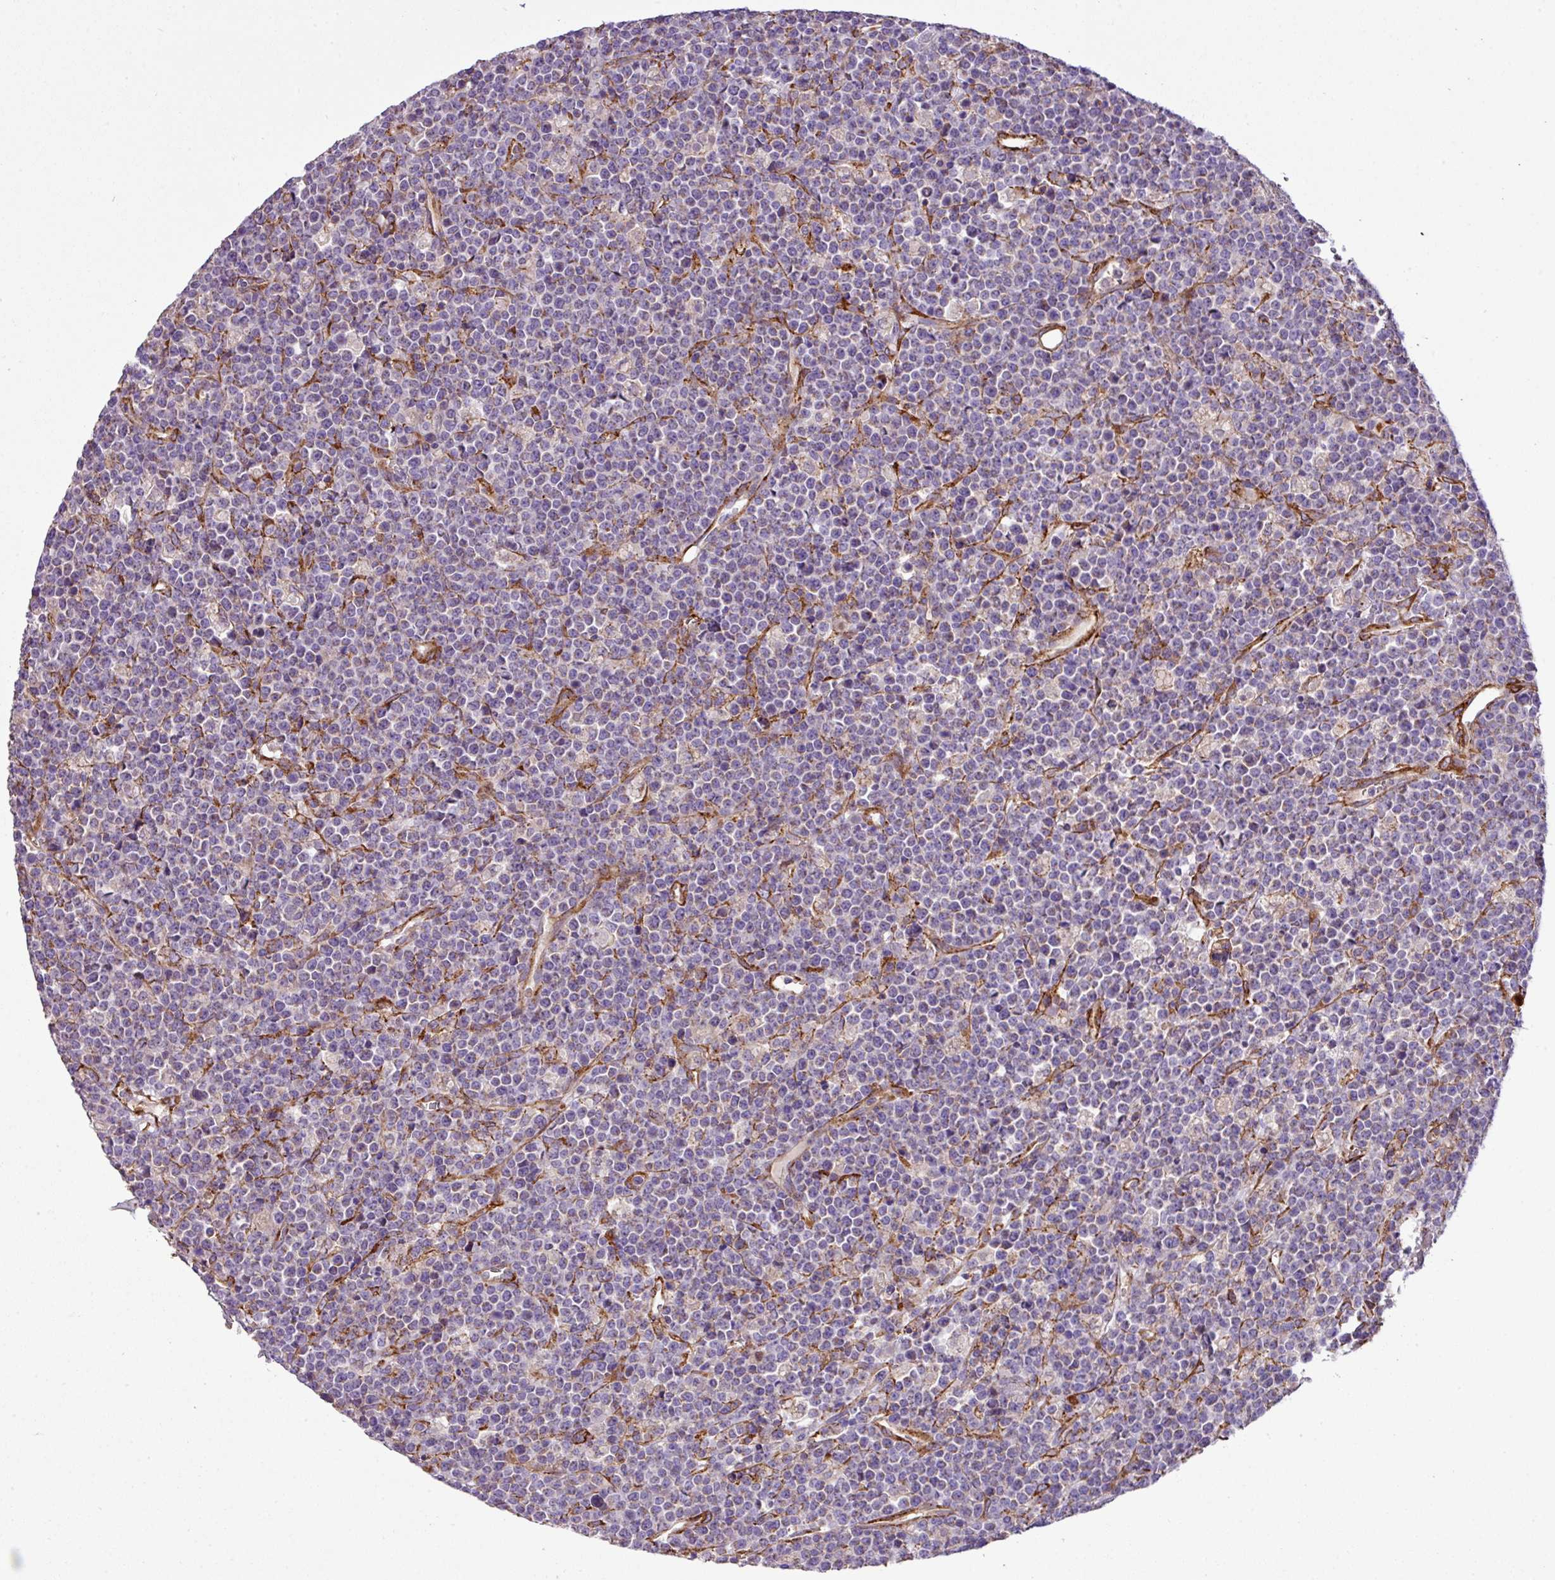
{"staining": {"intensity": "weak", "quantity": "<25%", "location": "cytoplasmic/membranous"}, "tissue": "lymphoma", "cell_type": "Tumor cells", "image_type": "cancer", "snomed": [{"axis": "morphology", "description": "Malignant lymphoma, non-Hodgkin's type, High grade"}, {"axis": "topography", "description": "Ovary"}], "caption": "Photomicrograph shows no protein positivity in tumor cells of high-grade malignant lymphoma, non-Hodgkin's type tissue.", "gene": "FAM47E", "patient": {"sex": "female", "age": 56}}